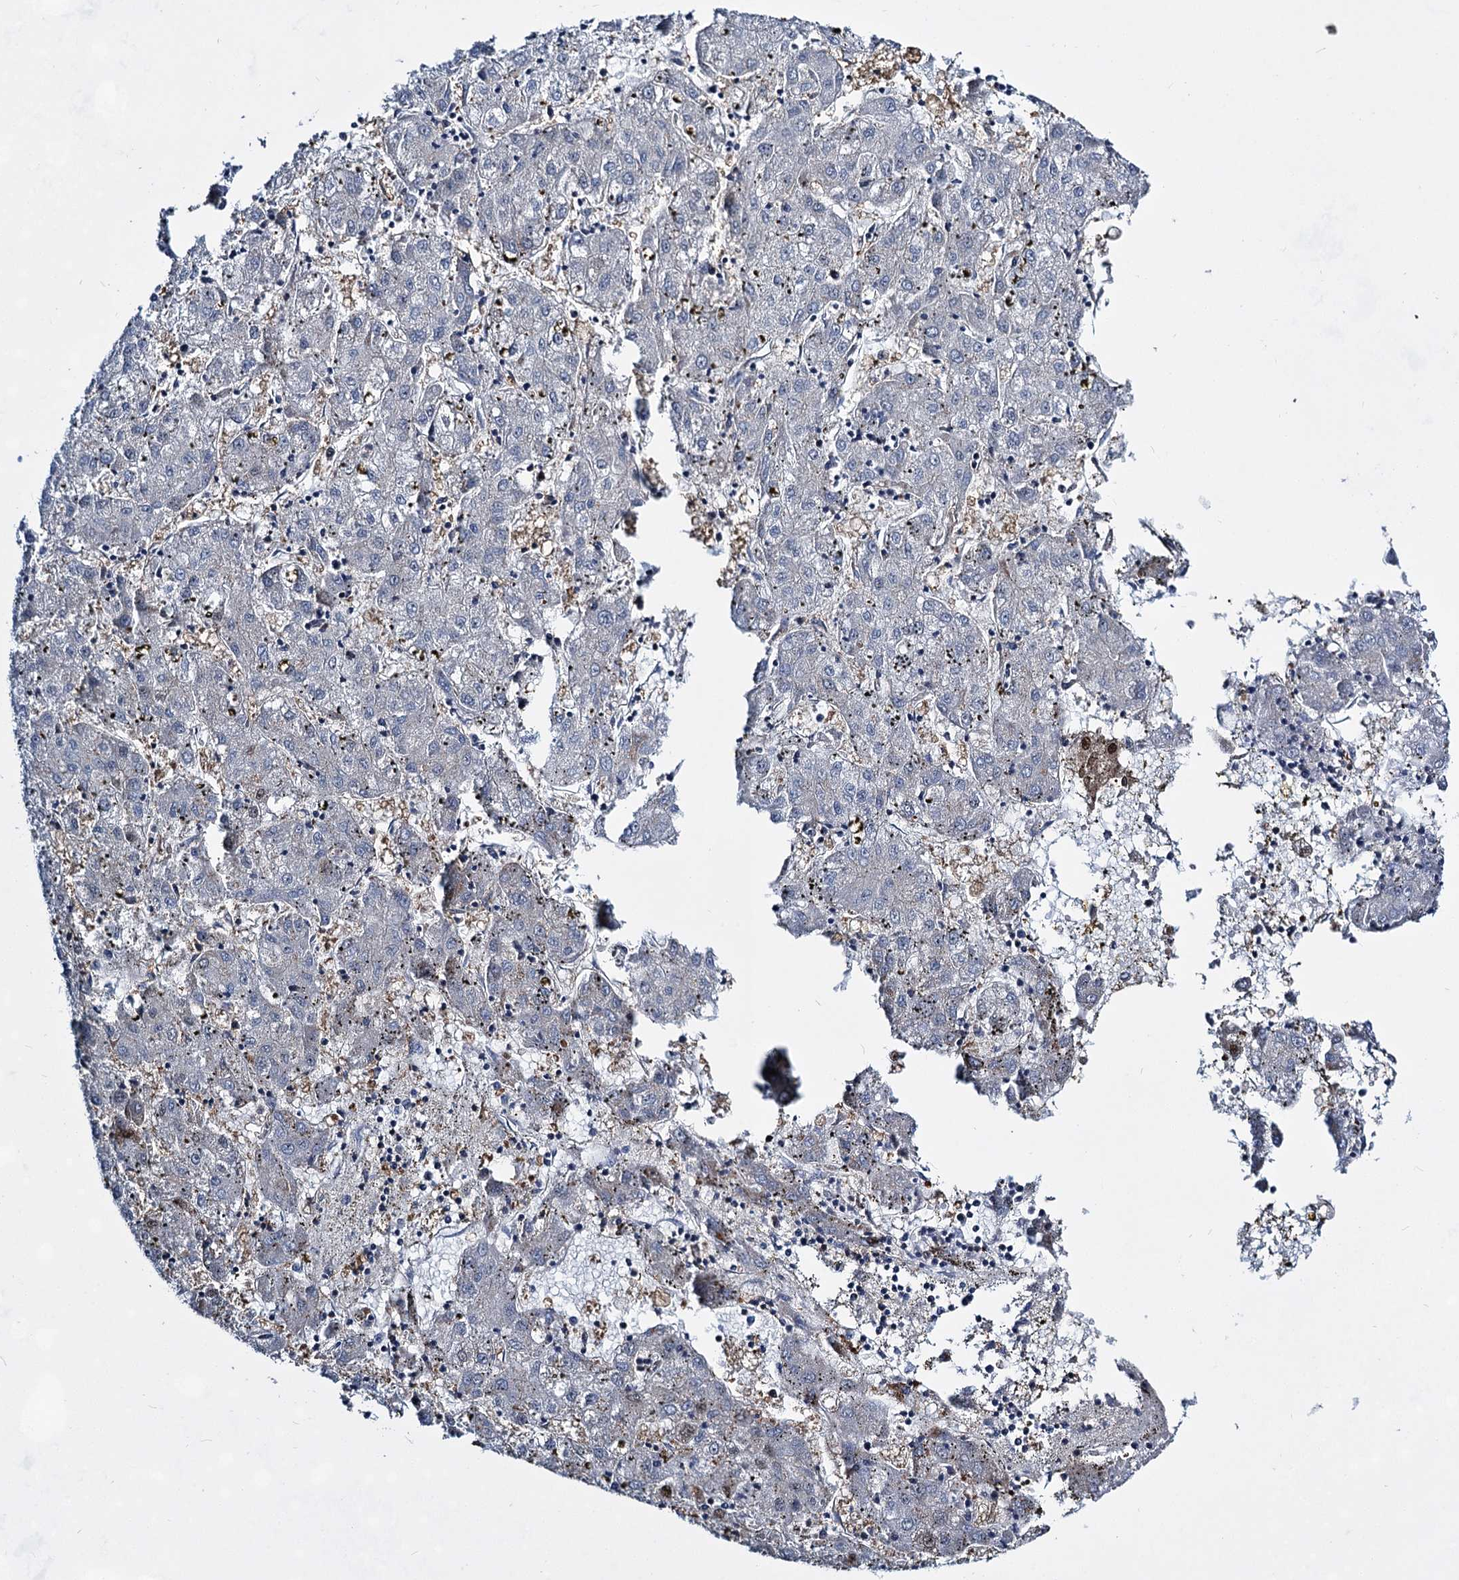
{"staining": {"intensity": "negative", "quantity": "none", "location": "none"}, "tissue": "liver cancer", "cell_type": "Tumor cells", "image_type": "cancer", "snomed": [{"axis": "morphology", "description": "Carcinoma, Hepatocellular, NOS"}, {"axis": "topography", "description": "Liver"}], "caption": "DAB immunohistochemical staining of hepatocellular carcinoma (liver) reveals no significant staining in tumor cells. The staining is performed using DAB (3,3'-diaminobenzidine) brown chromogen with nuclei counter-stained in using hematoxylin.", "gene": "GPBP1", "patient": {"sex": "male", "age": 72}}